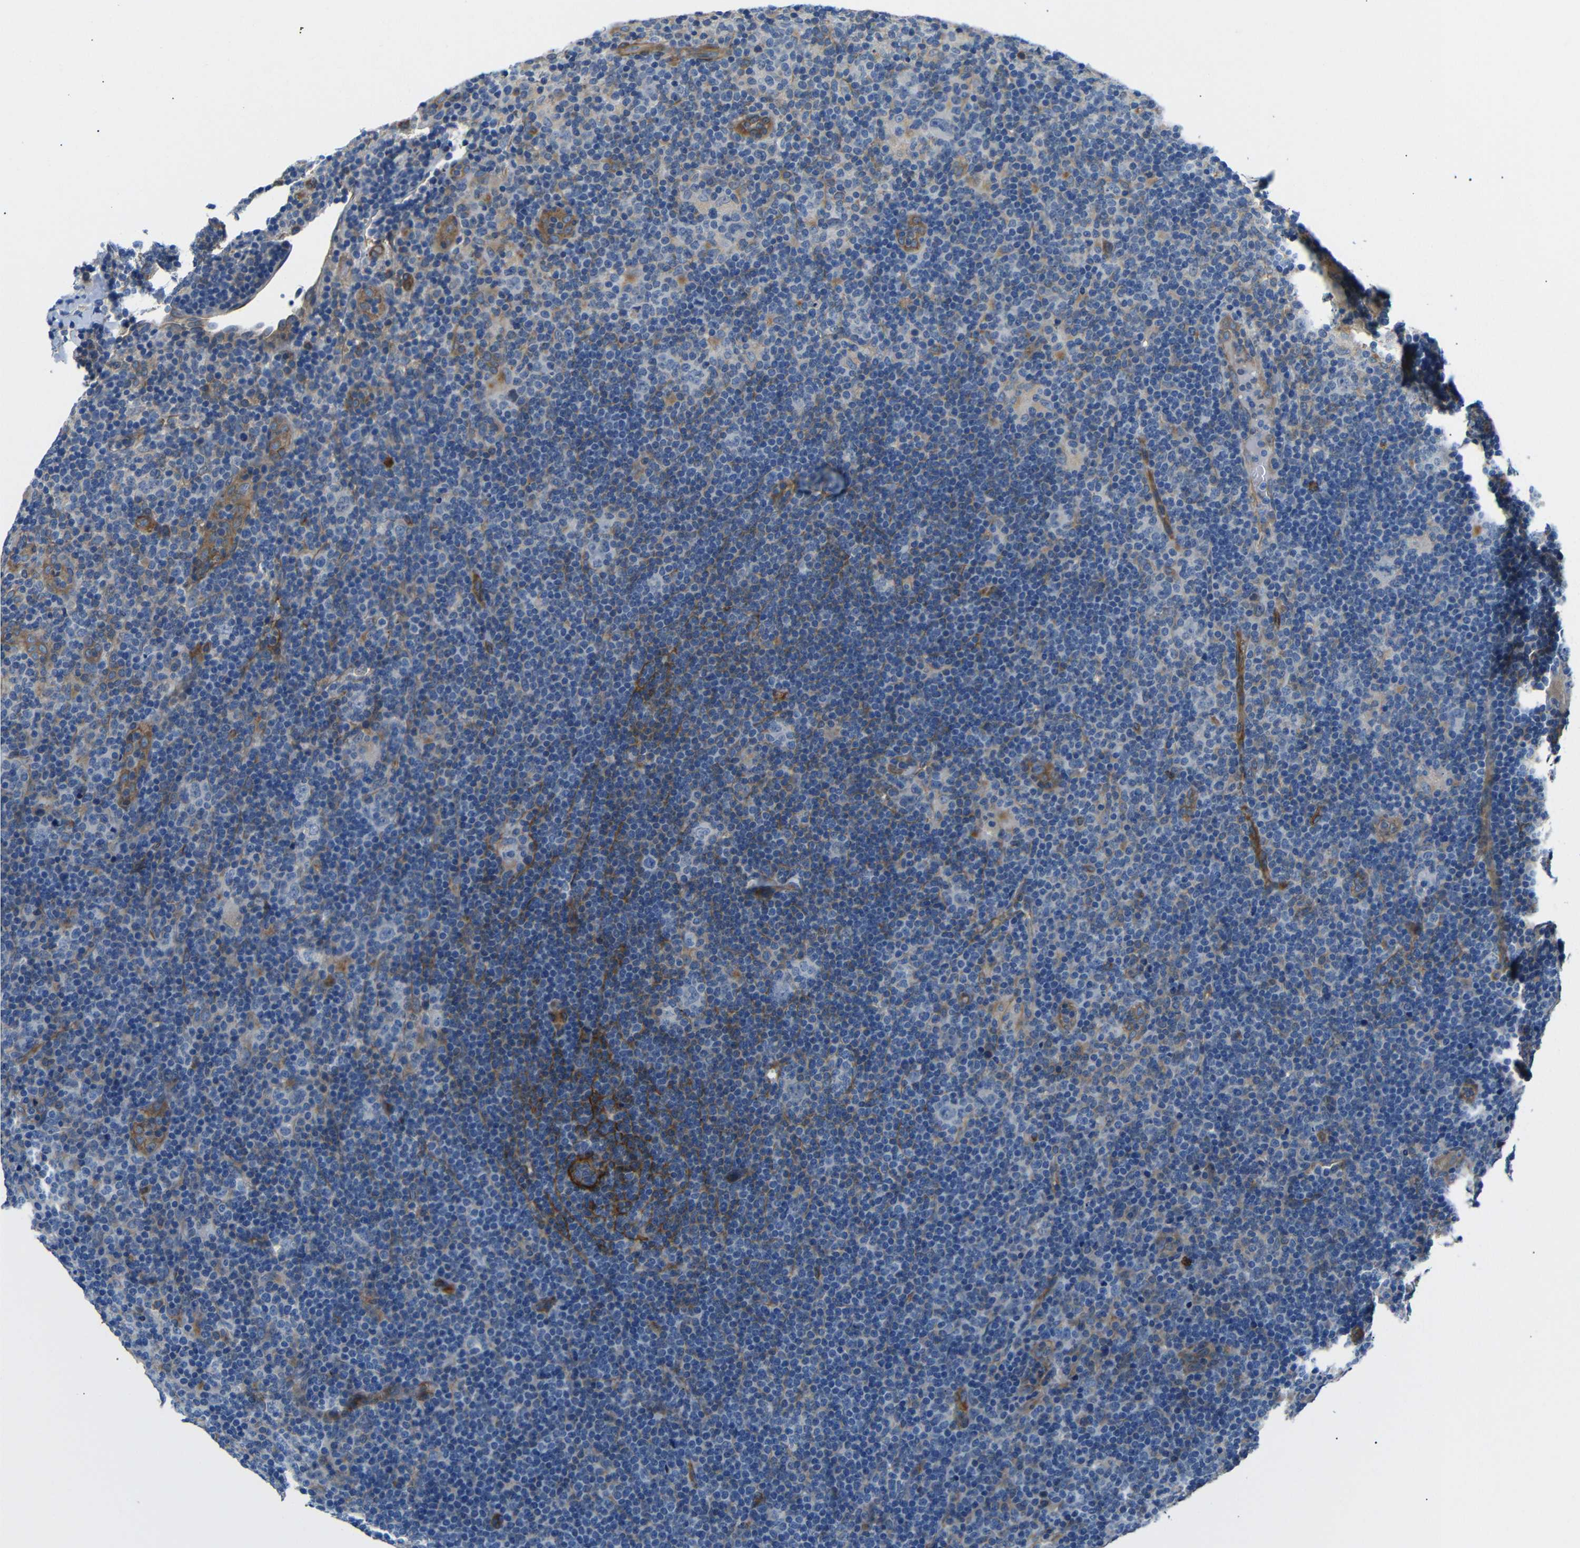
{"staining": {"intensity": "negative", "quantity": "none", "location": "none"}, "tissue": "lymphoma", "cell_type": "Tumor cells", "image_type": "cancer", "snomed": [{"axis": "morphology", "description": "Hodgkin's disease, NOS"}, {"axis": "topography", "description": "Lymph node"}], "caption": "A high-resolution image shows immunohistochemistry (IHC) staining of Hodgkin's disease, which reveals no significant expression in tumor cells. The staining is performed using DAB (3,3'-diaminobenzidine) brown chromogen with nuclei counter-stained in using hematoxylin.", "gene": "MYO1B", "patient": {"sex": "female", "age": 57}}